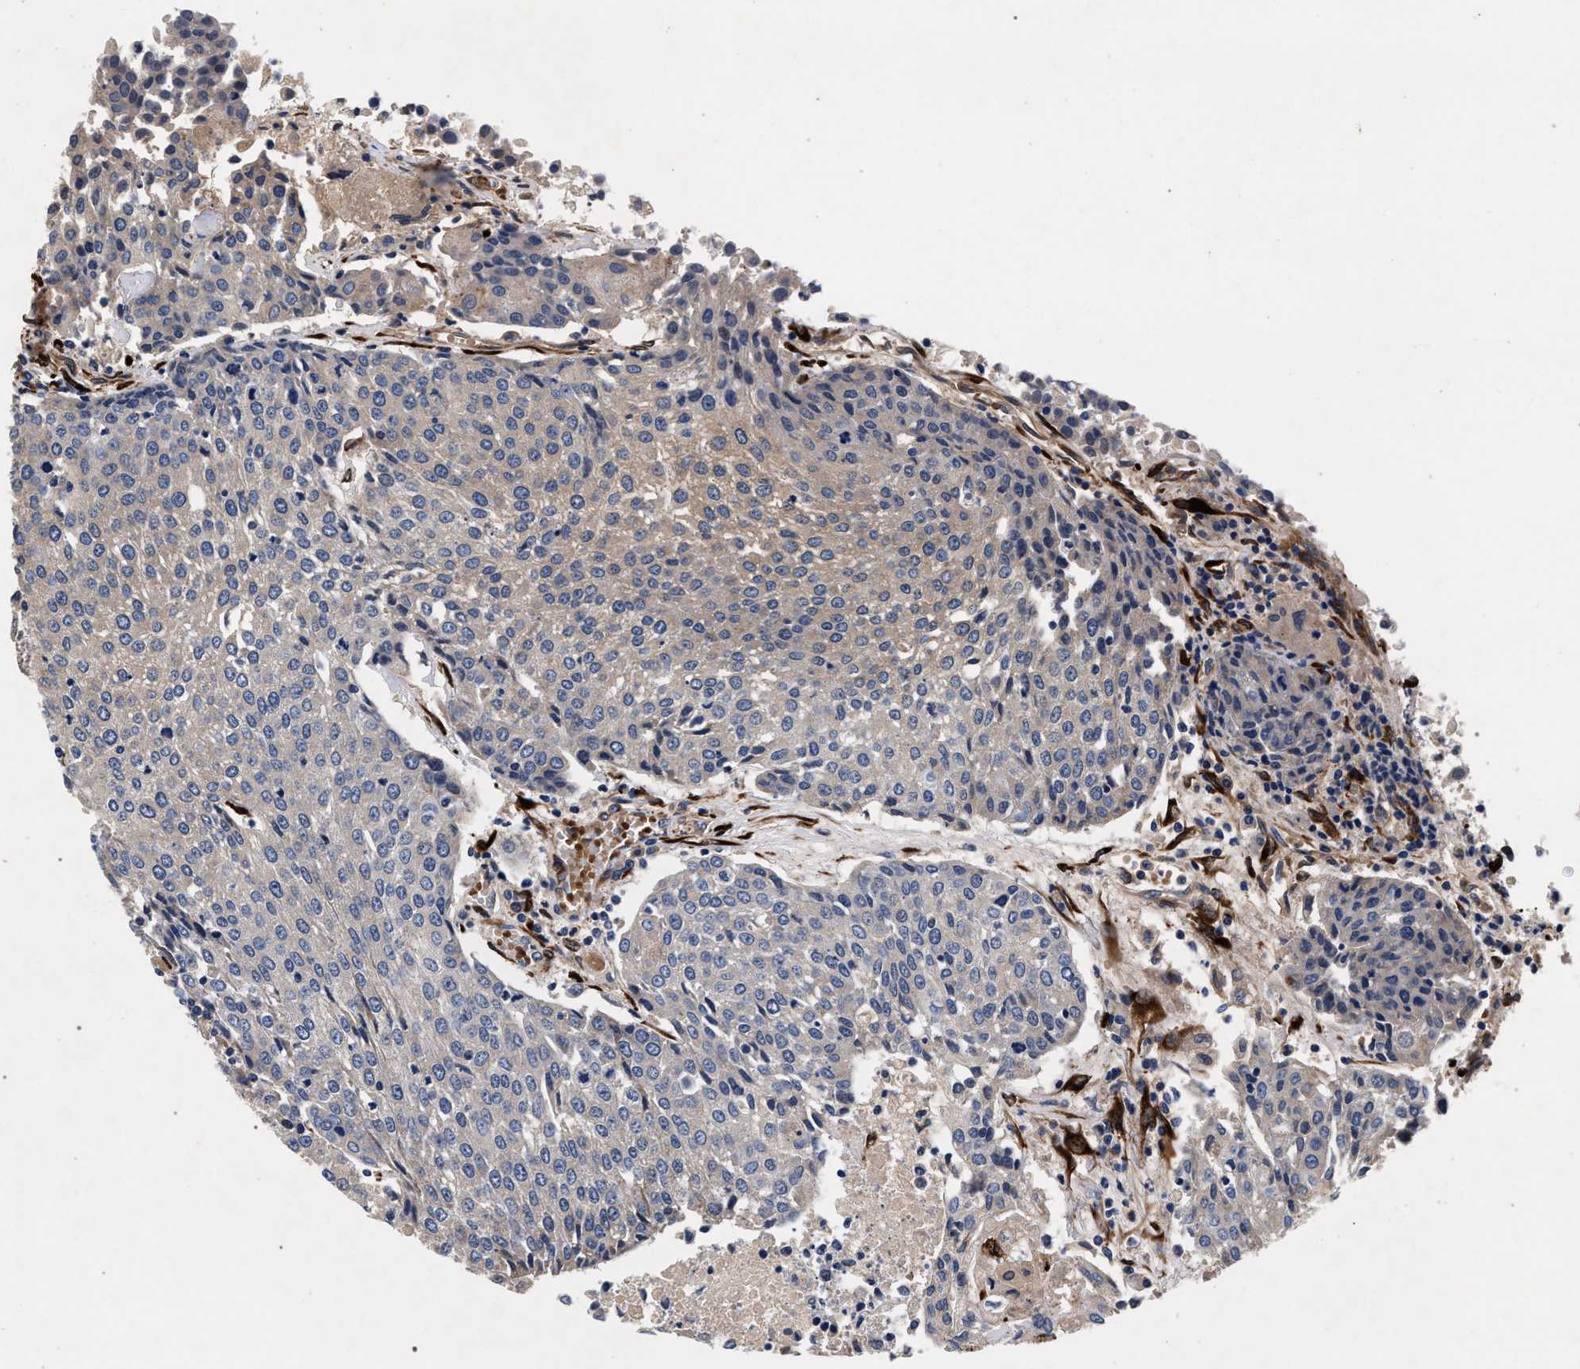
{"staining": {"intensity": "weak", "quantity": "<25%", "location": "cytoplasmic/membranous"}, "tissue": "urothelial cancer", "cell_type": "Tumor cells", "image_type": "cancer", "snomed": [{"axis": "morphology", "description": "Urothelial carcinoma, High grade"}, {"axis": "topography", "description": "Urinary bladder"}], "caption": "Urothelial cancer stained for a protein using IHC reveals no positivity tumor cells.", "gene": "NEK7", "patient": {"sex": "female", "age": 85}}